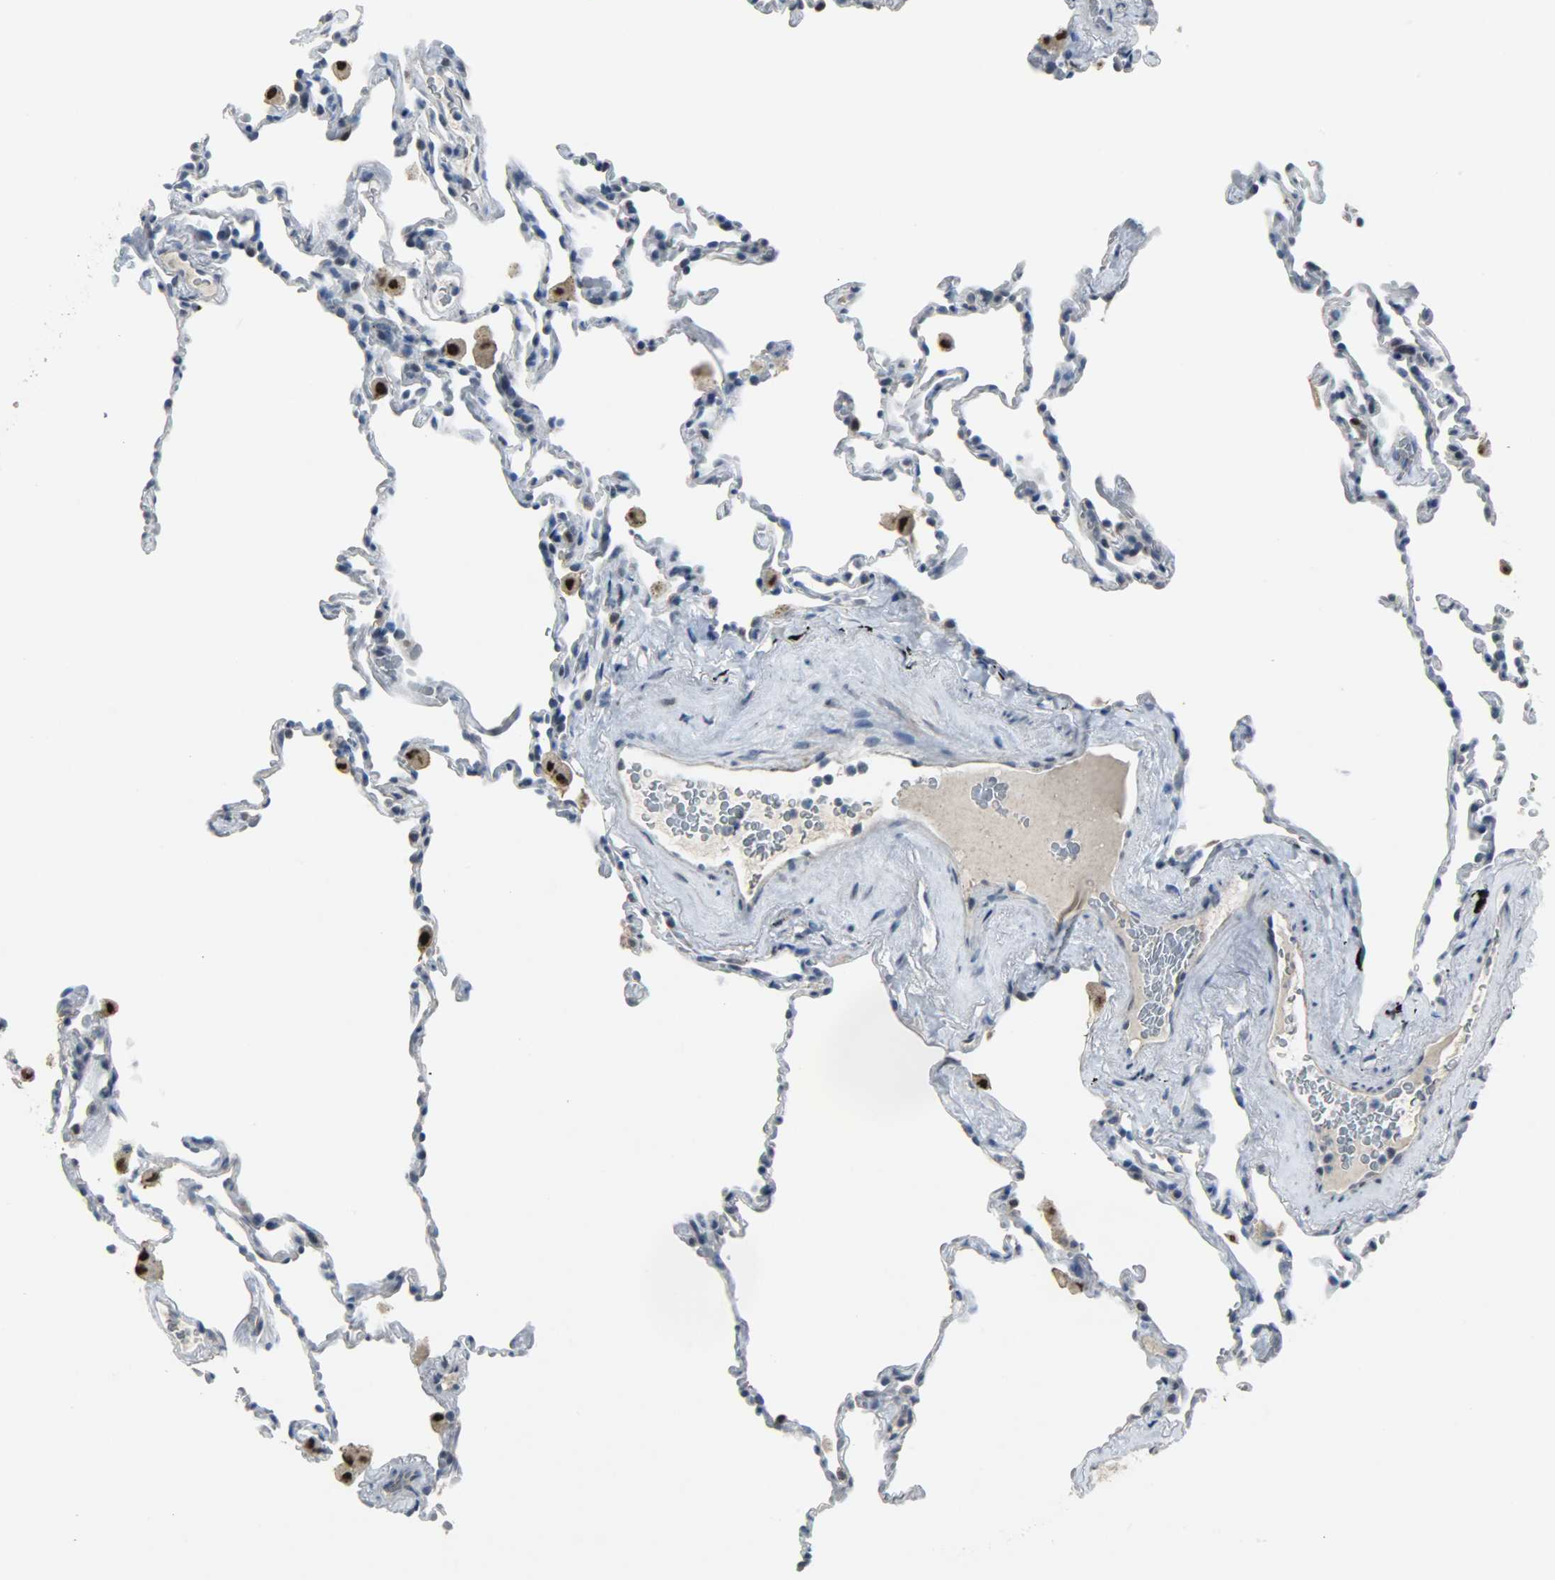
{"staining": {"intensity": "negative", "quantity": "none", "location": "none"}, "tissue": "lung", "cell_type": "Alveolar cells", "image_type": "normal", "snomed": [{"axis": "morphology", "description": "Normal tissue, NOS"}, {"axis": "morphology", "description": "Soft tissue tumor metastatic"}, {"axis": "topography", "description": "Lung"}], "caption": "This micrograph is of benign lung stained with IHC to label a protein in brown with the nuclei are counter-stained blue. There is no positivity in alveolar cells.", "gene": "PPARG", "patient": {"sex": "male", "age": 59}}